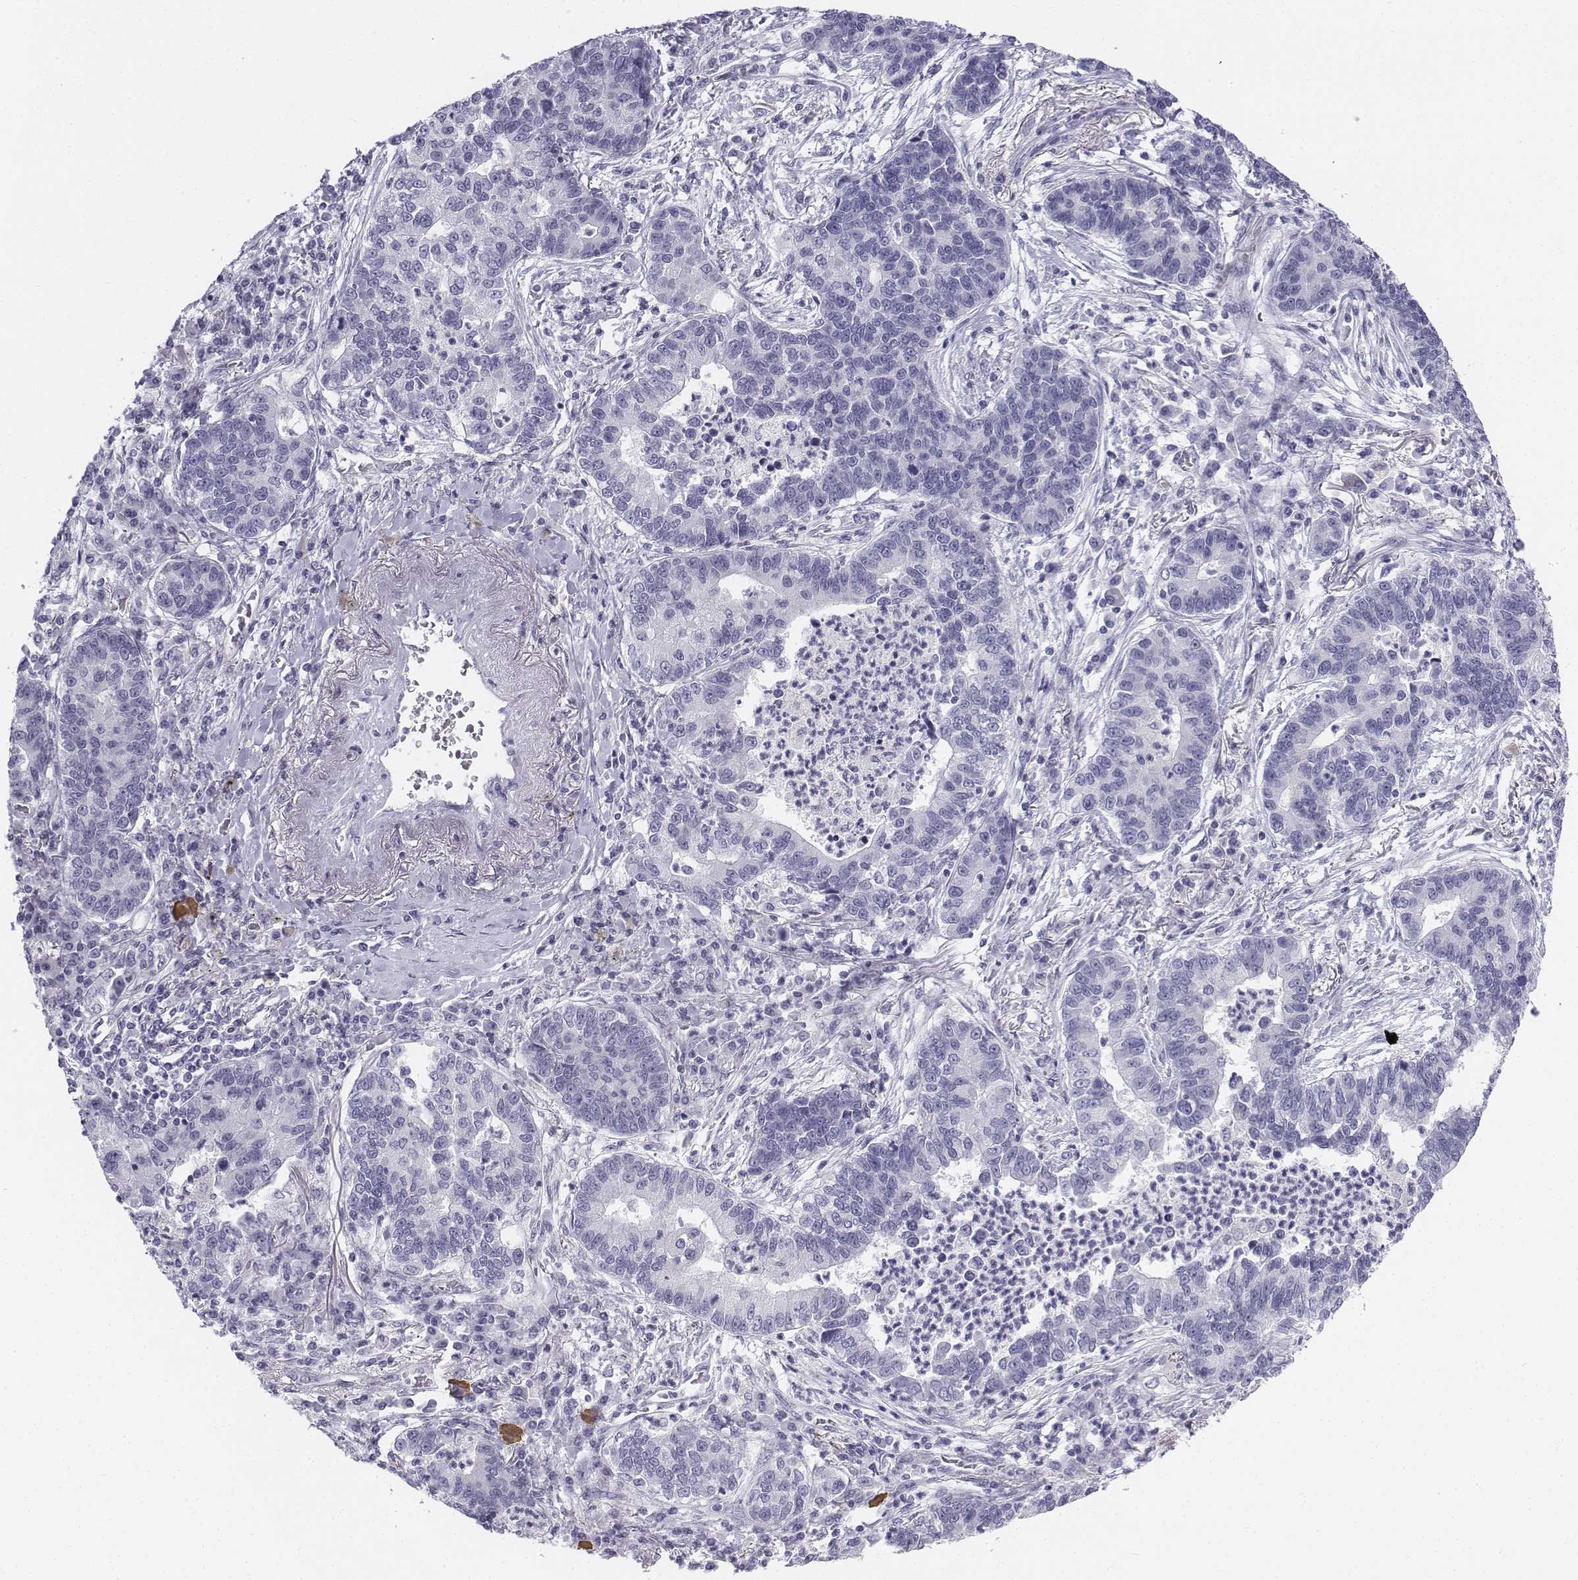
{"staining": {"intensity": "negative", "quantity": "none", "location": "none"}, "tissue": "lung cancer", "cell_type": "Tumor cells", "image_type": "cancer", "snomed": [{"axis": "morphology", "description": "Adenocarcinoma, NOS"}, {"axis": "topography", "description": "Lung"}], "caption": "The IHC photomicrograph has no significant expression in tumor cells of lung cancer (adenocarcinoma) tissue.", "gene": "TH", "patient": {"sex": "female", "age": 57}}